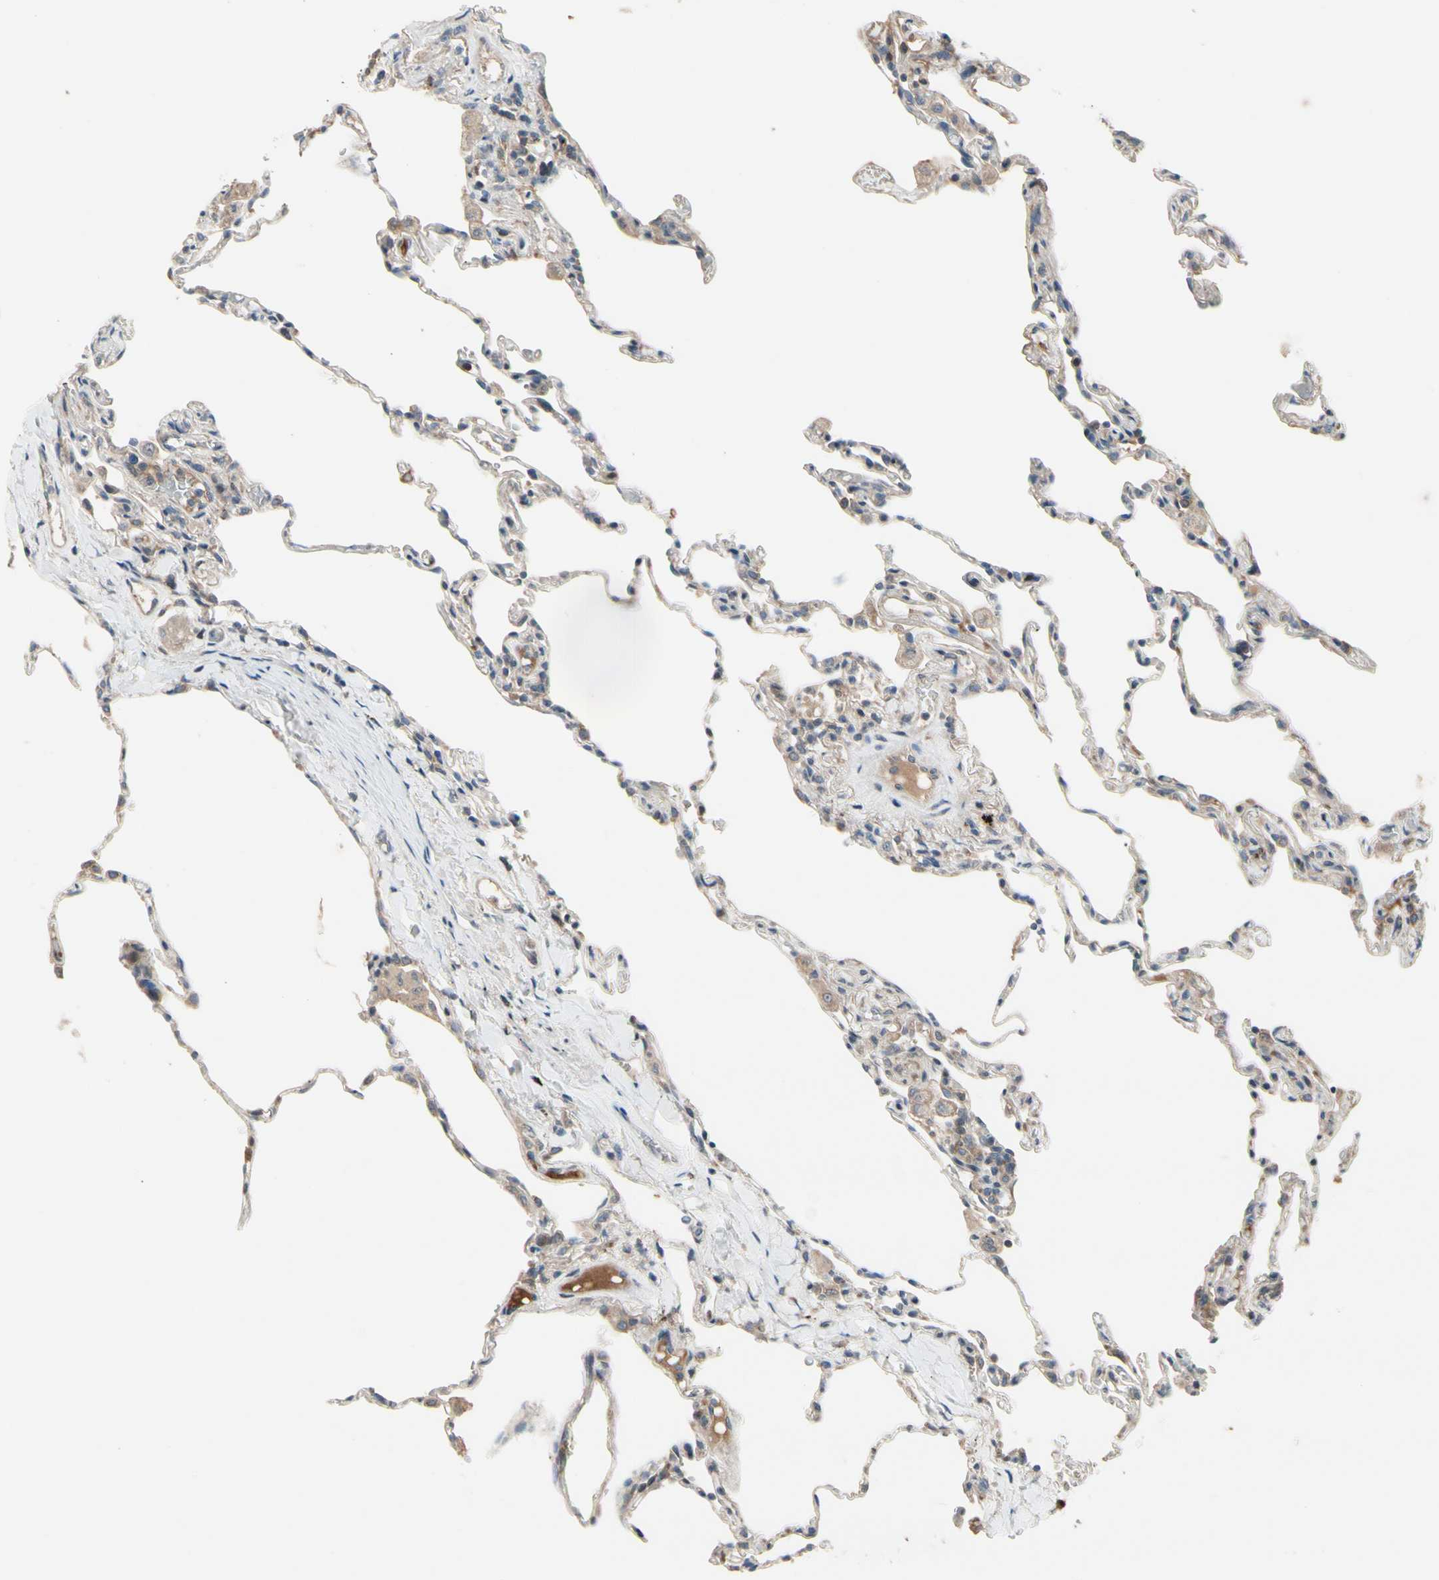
{"staining": {"intensity": "weak", "quantity": "25%-75%", "location": "cytoplasmic/membranous"}, "tissue": "lung", "cell_type": "Alveolar cells", "image_type": "normal", "snomed": [{"axis": "morphology", "description": "Normal tissue, NOS"}, {"axis": "topography", "description": "Lung"}], "caption": "High-magnification brightfield microscopy of unremarkable lung stained with DAB (brown) and counterstained with hematoxylin (blue). alveolar cells exhibit weak cytoplasmic/membranous expression is appreciated in about25%-75% of cells. (Brightfield microscopy of DAB IHC at high magnification).", "gene": "SNX29", "patient": {"sex": "male", "age": 59}}